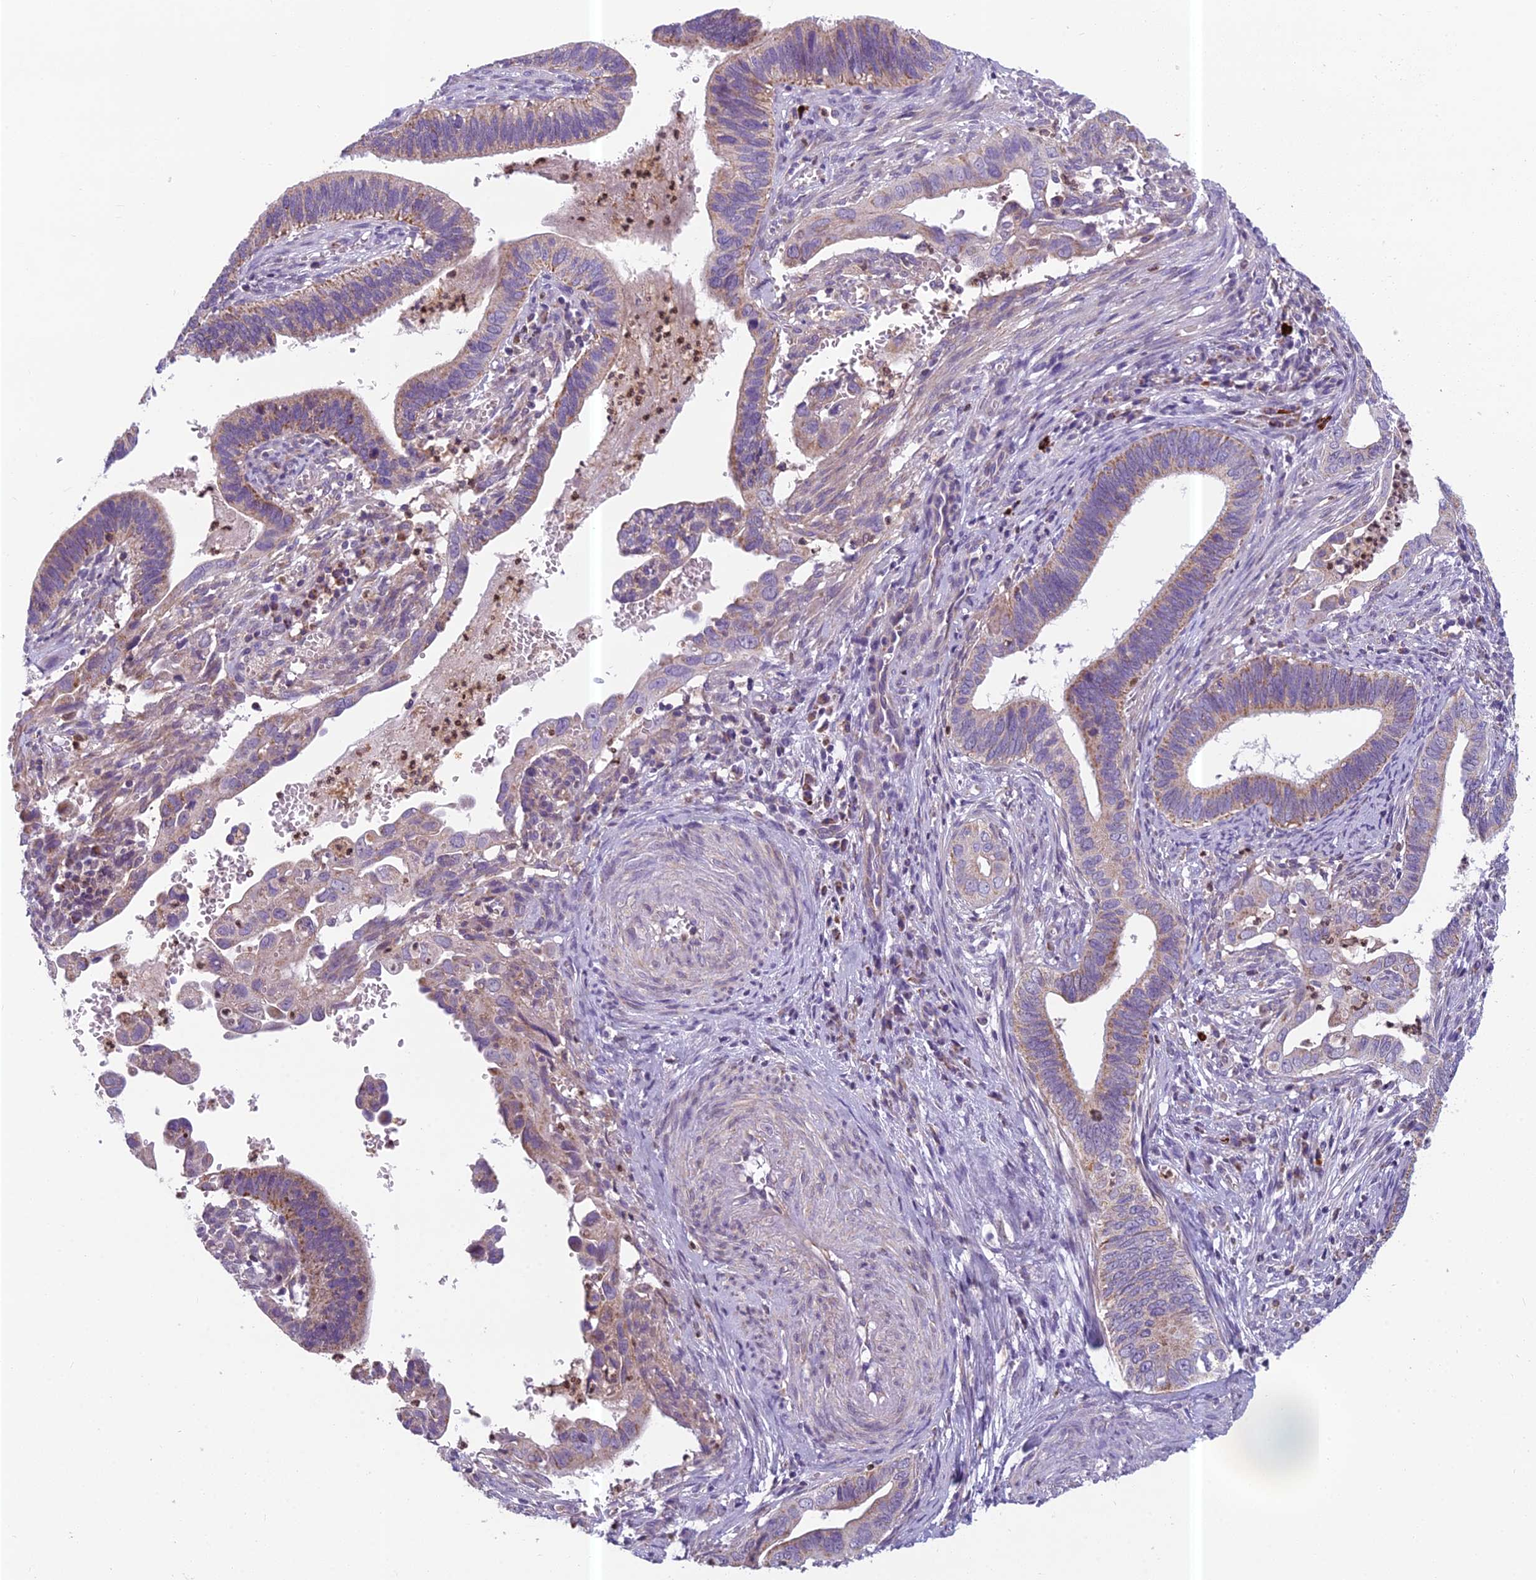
{"staining": {"intensity": "moderate", "quantity": "<25%", "location": "cytoplasmic/membranous"}, "tissue": "cervical cancer", "cell_type": "Tumor cells", "image_type": "cancer", "snomed": [{"axis": "morphology", "description": "Adenocarcinoma, NOS"}, {"axis": "topography", "description": "Cervix"}], "caption": "Immunohistochemical staining of human cervical adenocarcinoma reveals moderate cytoplasmic/membranous protein staining in approximately <25% of tumor cells. Nuclei are stained in blue.", "gene": "ENSG00000188897", "patient": {"sex": "female", "age": 42}}